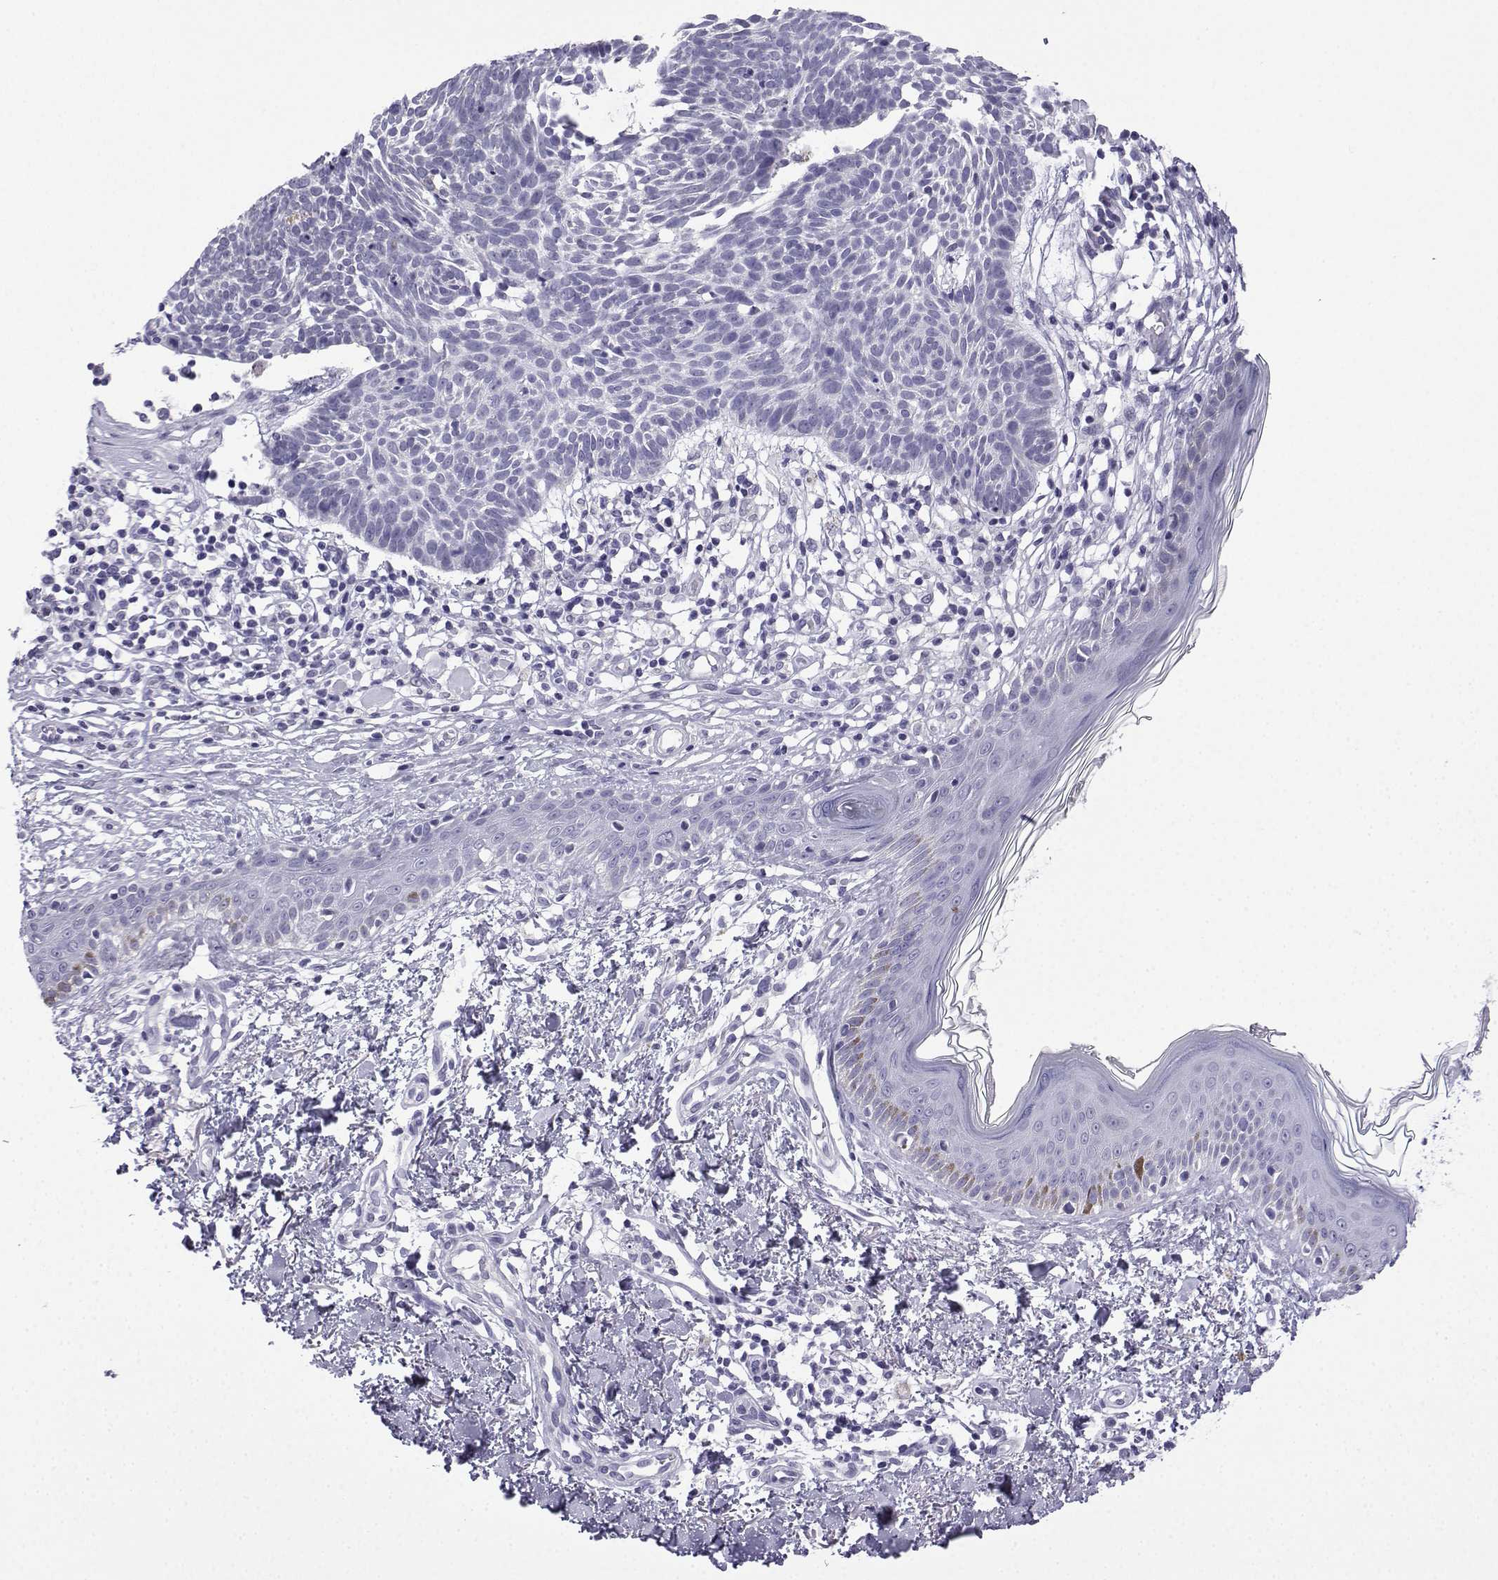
{"staining": {"intensity": "negative", "quantity": "none", "location": "none"}, "tissue": "skin cancer", "cell_type": "Tumor cells", "image_type": "cancer", "snomed": [{"axis": "morphology", "description": "Basal cell carcinoma"}, {"axis": "topography", "description": "Skin"}], "caption": "Human skin basal cell carcinoma stained for a protein using immunohistochemistry reveals no positivity in tumor cells.", "gene": "ACRBP", "patient": {"sex": "male", "age": 85}}